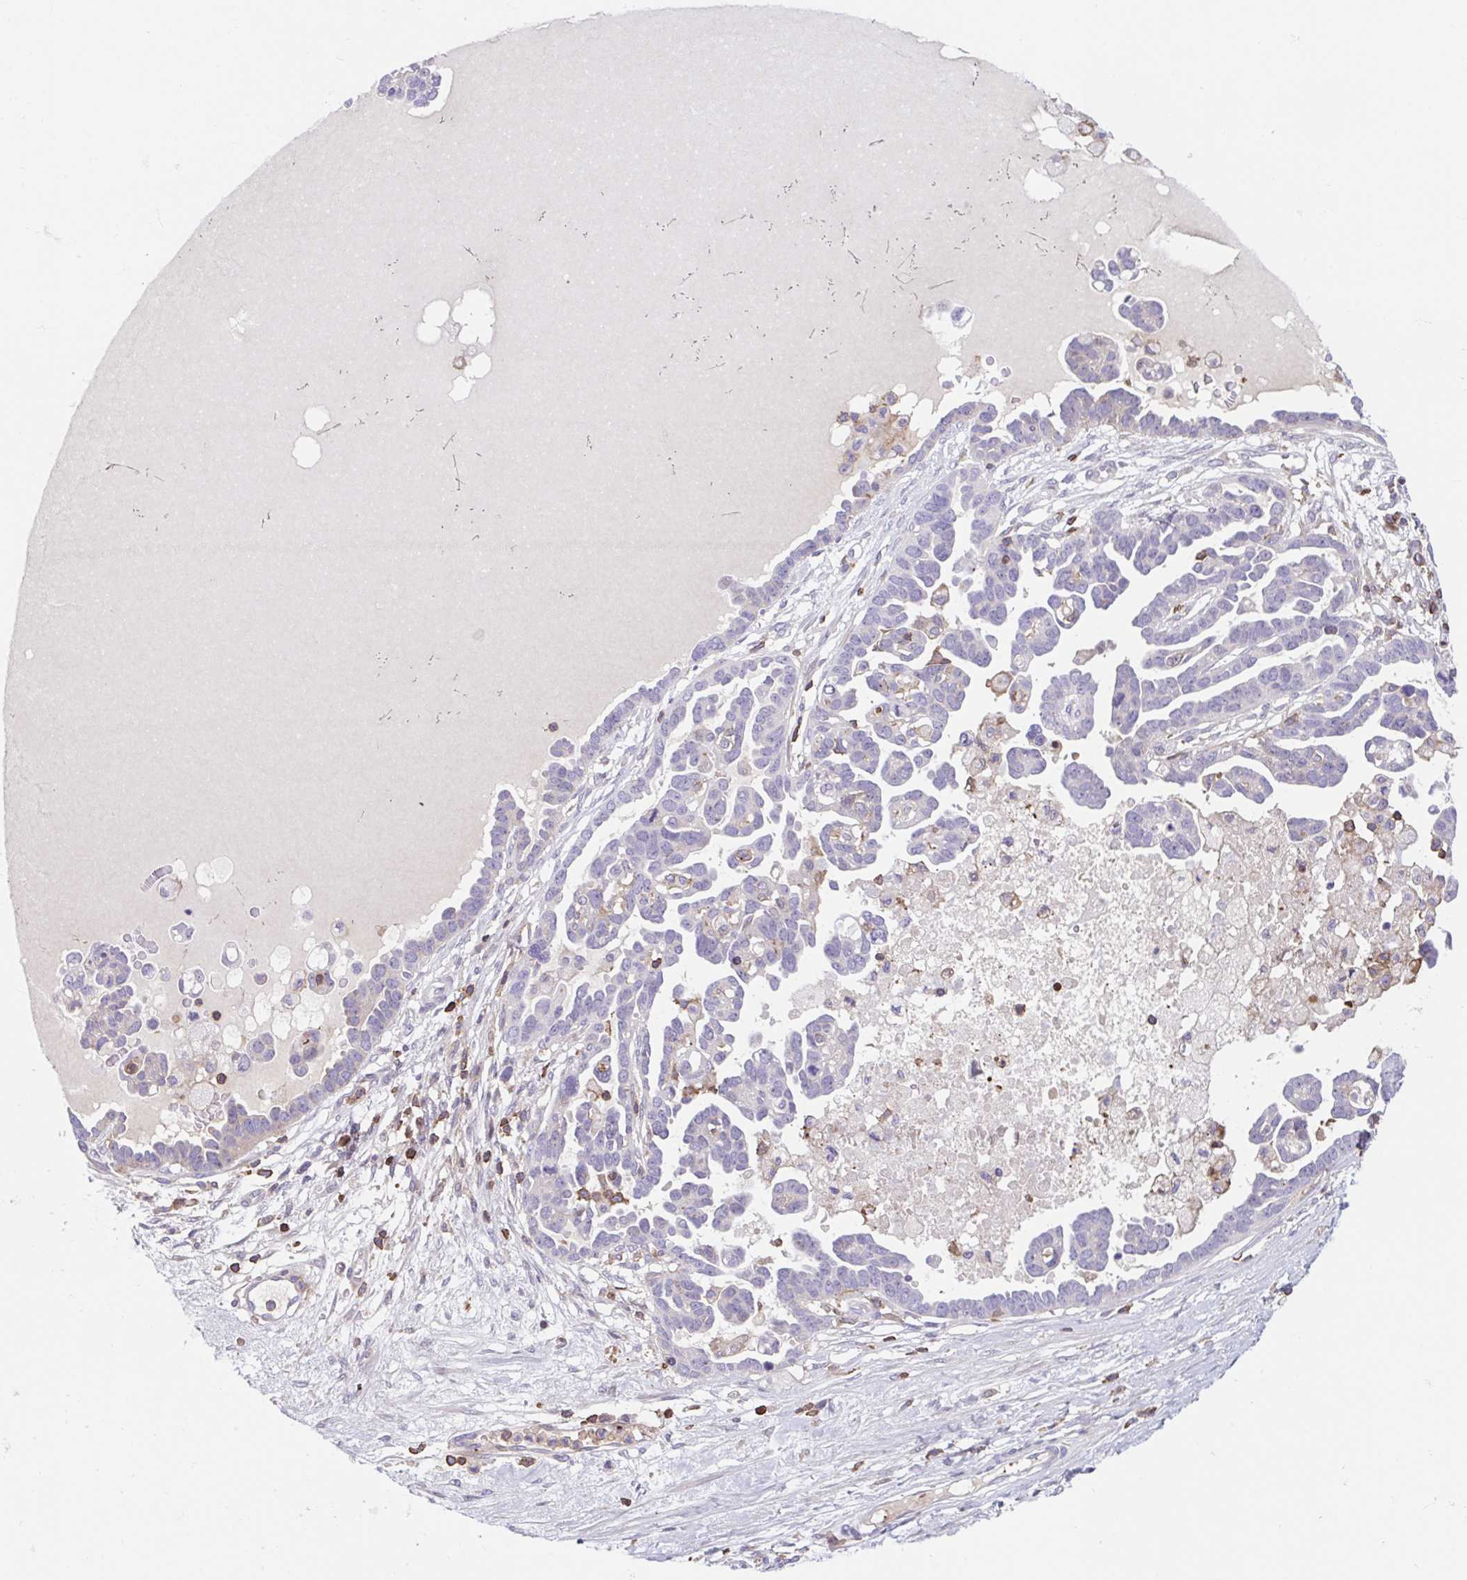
{"staining": {"intensity": "negative", "quantity": "none", "location": "none"}, "tissue": "ovarian cancer", "cell_type": "Tumor cells", "image_type": "cancer", "snomed": [{"axis": "morphology", "description": "Cystadenocarcinoma, serous, NOS"}, {"axis": "topography", "description": "Ovary"}], "caption": "Immunohistochemical staining of human serous cystadenocarcinoma (ovarian) exhibits no significant staining in tumor cells.", "gene": "TPRG1", "patient": {"sex": "female", "age": 54}}